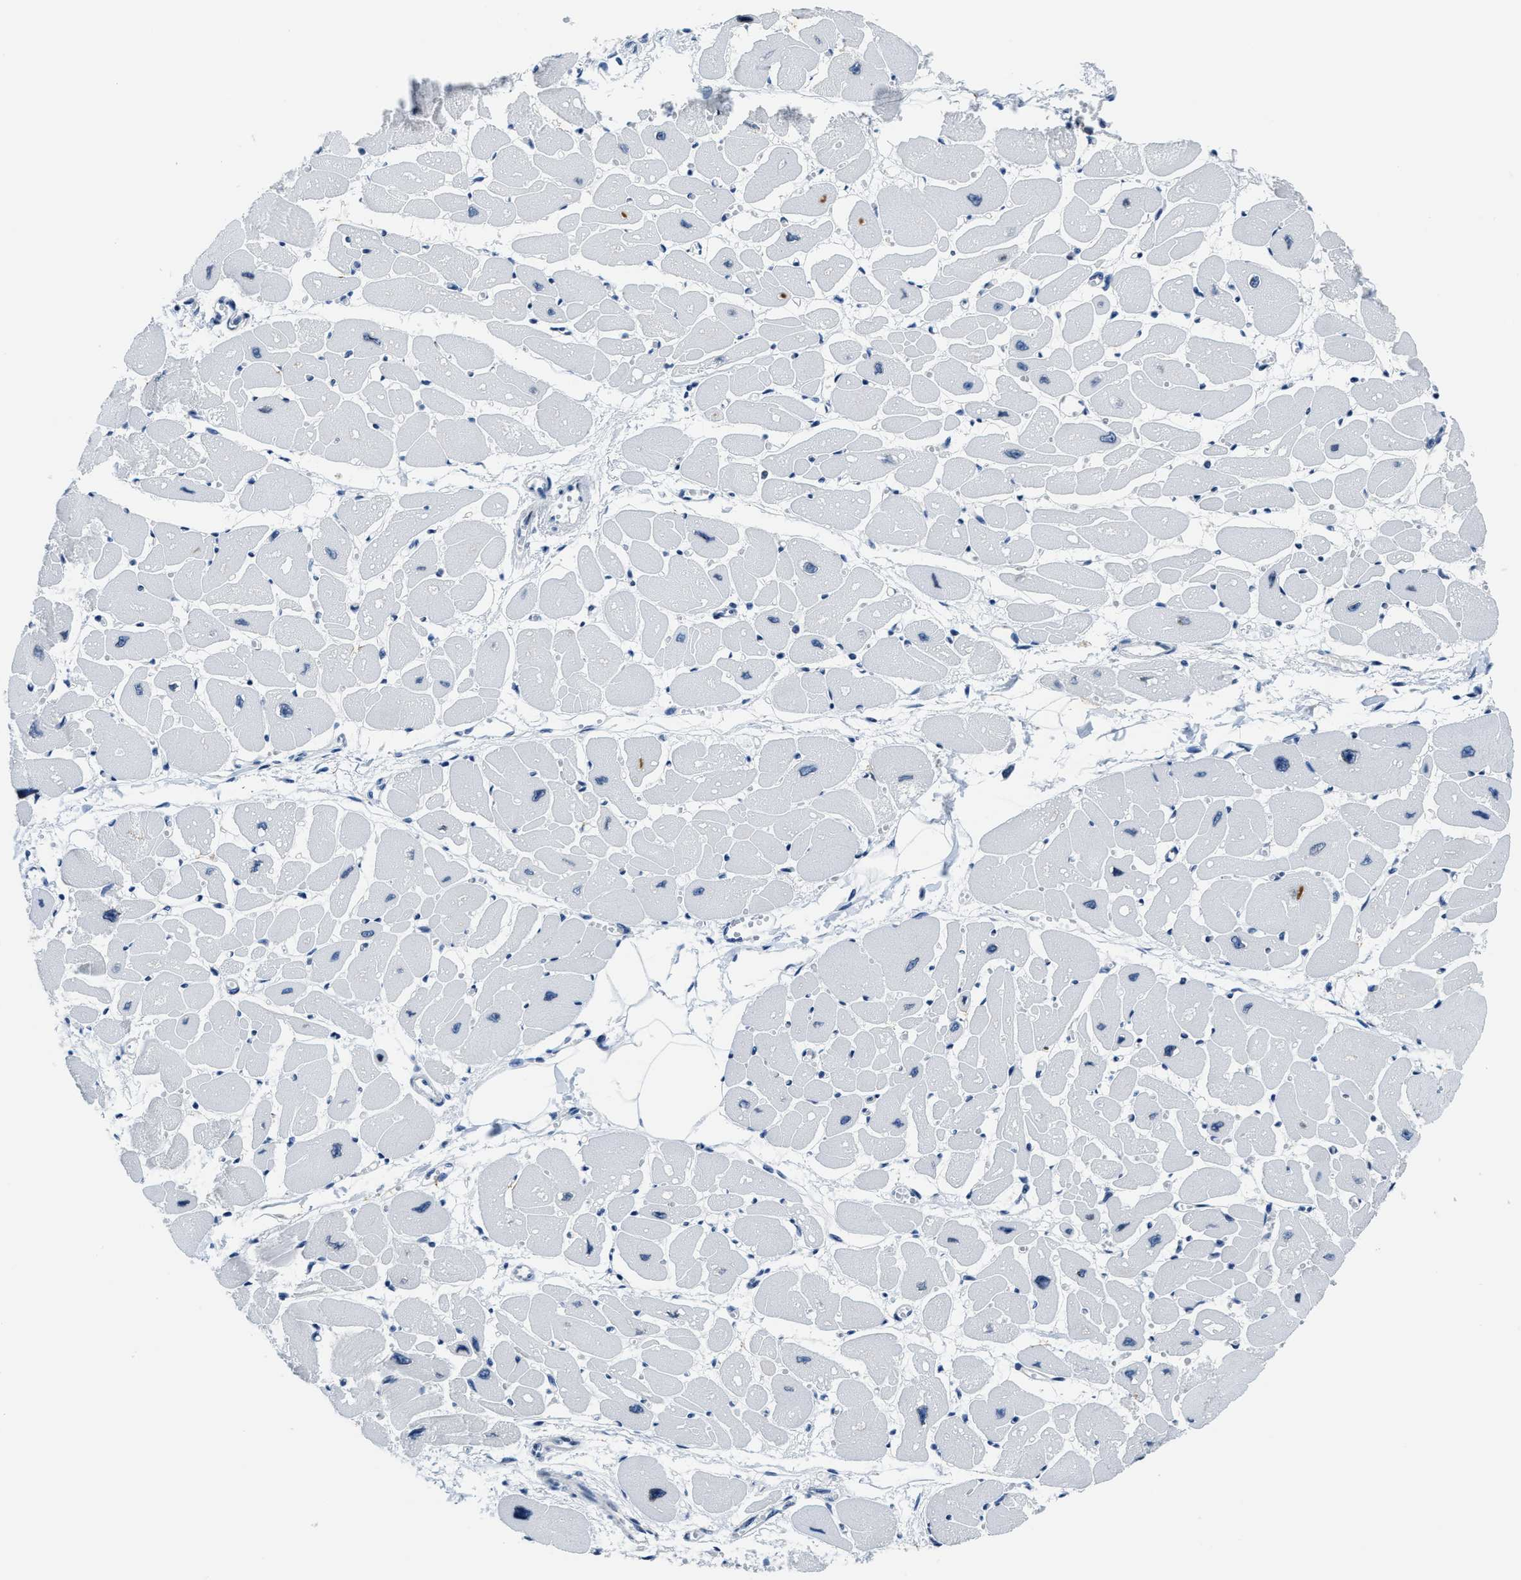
{"staining": {"intensity": "negative", "quantity": "none", "location": "none"}, "tissue": "heart muscle", "cell_type": "Cardiomyocytes", "image_type": "normal", "snomed": [{"axis": "morphology", "description": "Normal tissue, NOS"}, {"axis": "topography", "description": "Heart"}], "caption": "Image shows no protein staining in cardiomyocytes of normal heart muscle. (DAB (3,3'-diaminobenzidine) immunohistochemistry (IHC) visualized using brightfield microscopy, high magnification).", "gene": "ASZ1", "patient": {"sex": "female", "age": 54}}